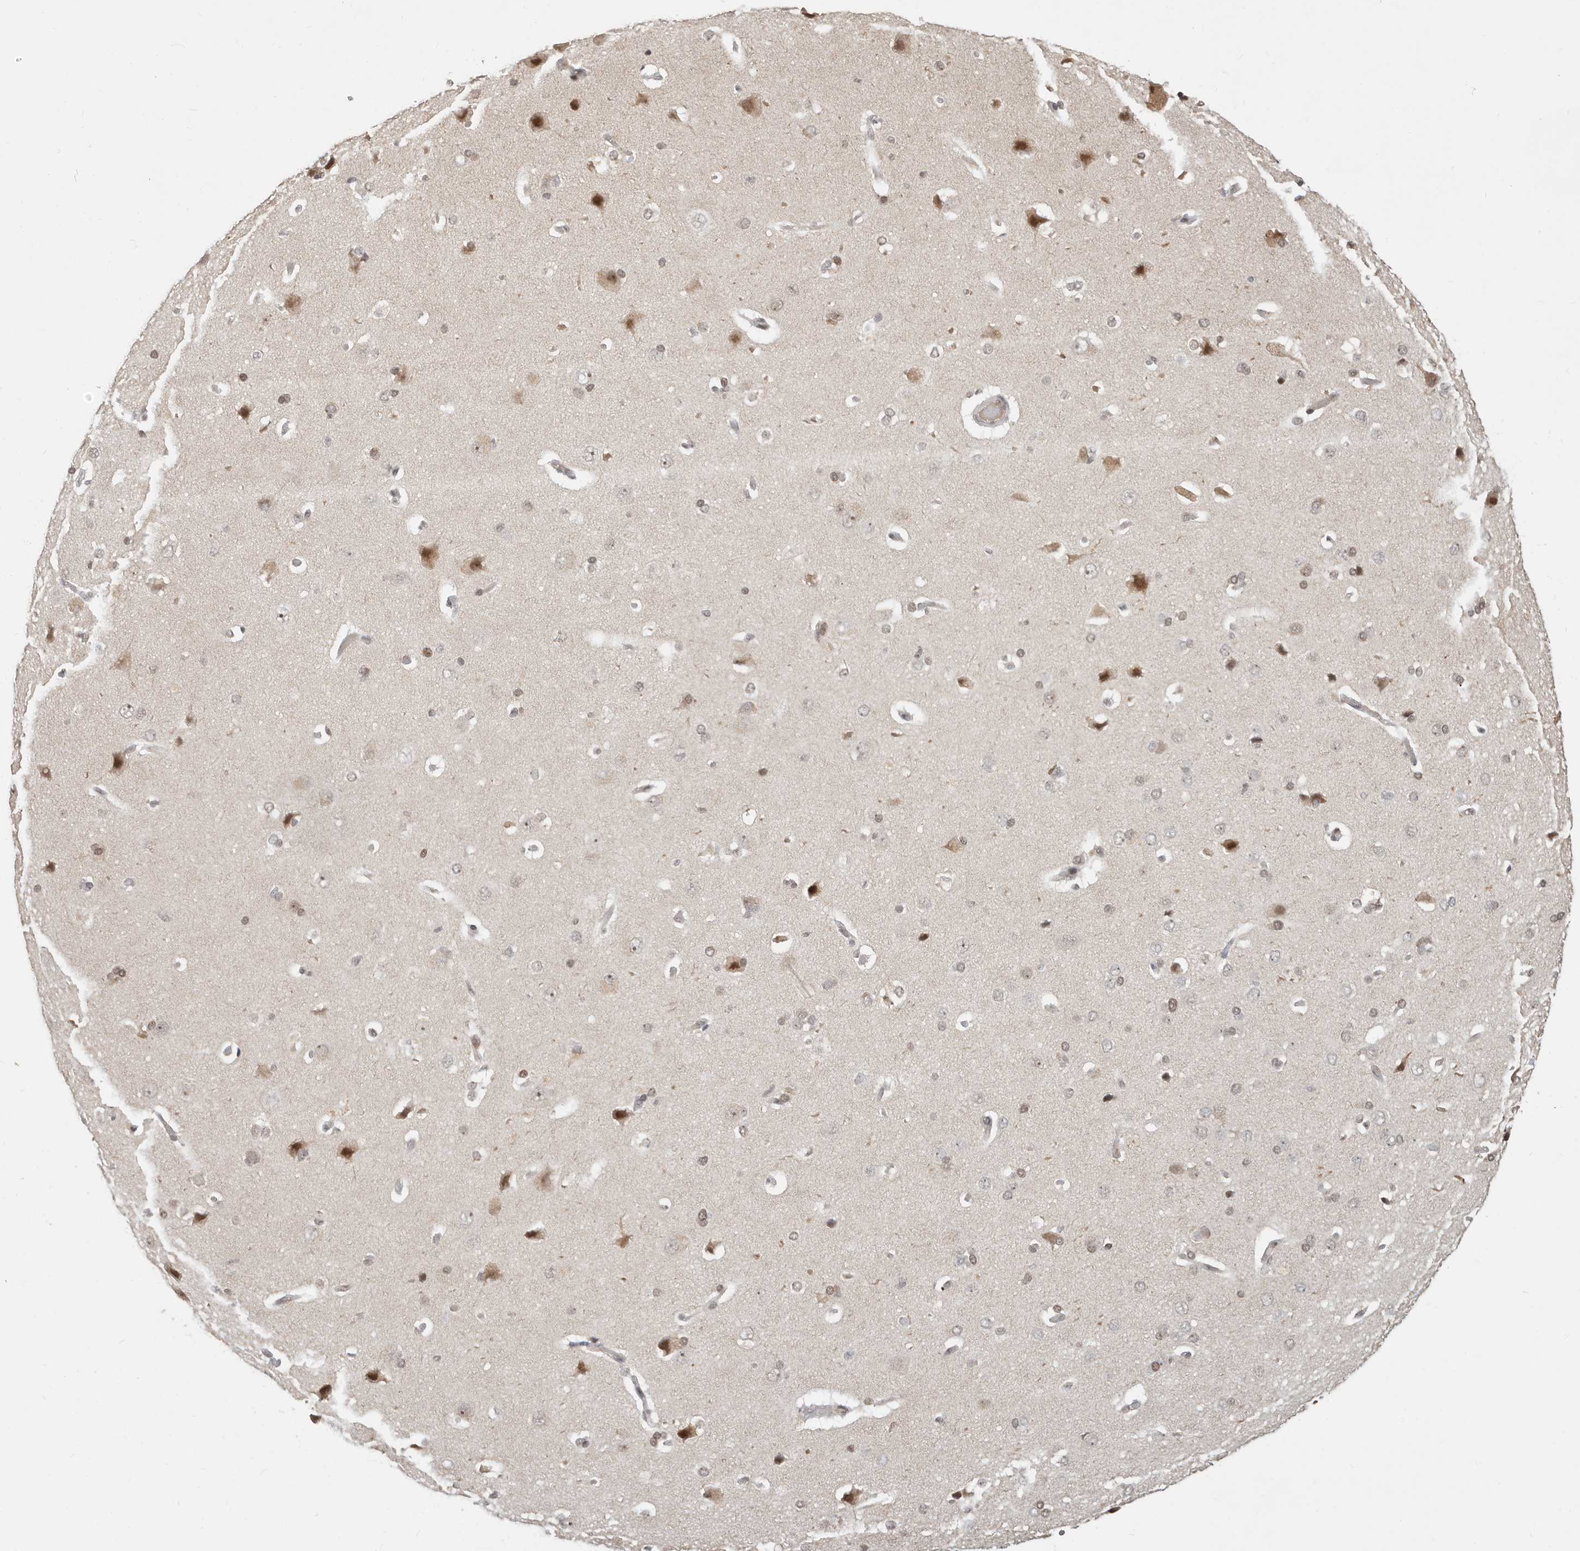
{"staining": {"intensity": "moderate", "quantity": "25%-75%", "location": "cytoplasmic/membranous,nuclear"}, "tissue": "cerebral cortex", "cell_type": "Endothelial cells", "image_type": "normal", "snomed": [{"axis": "morphology", "description": "Normal tissue, NOS"}, {"axis": "topography", "description": "Cerebral cortex"}], "caption": "Endothelial cells demonstrate moderate cytoplasmic/membranous,nuclear expression in about 25%-75% of cells in unremarkable cerebral cortex. The staining is performed using DAB (3,3'-diaminobenzidine) brown chromogen to label protein expression. The nuclei are counter-stained blue using hematoxylin.", "gene": "RFC2", "patient": {"sex": "male", "age": 62}}